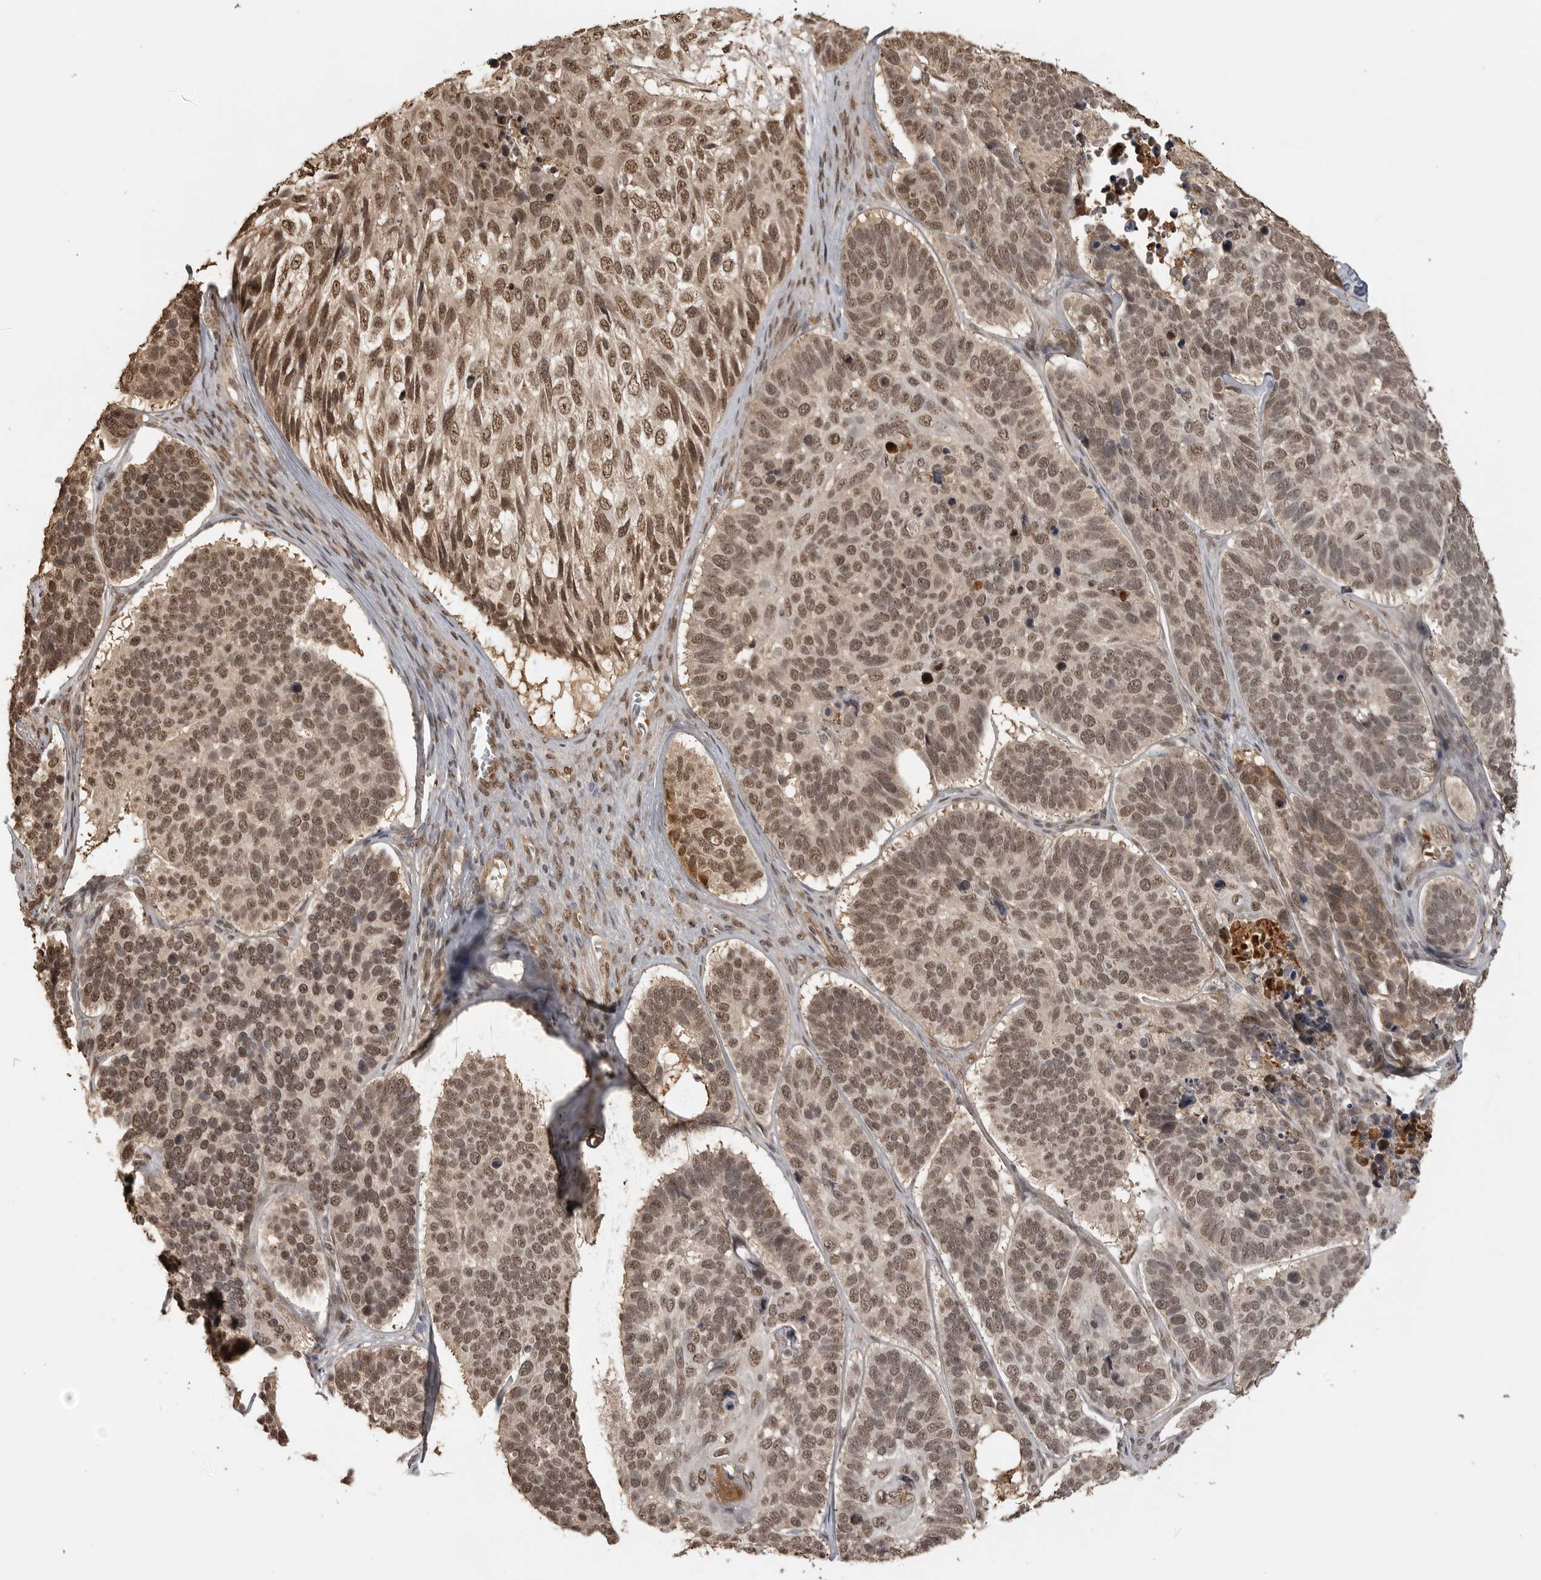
{"staining": {"intensity": "moderate", "quantity": ">75%", "location": "nuclear"}, "tissue": "skin cancer", "cell_type": "Tumor cells", "image_type": "cancer", "snomed": [{"axis": "morphology", "description": "Basal cell carcinoma"}, {"axis": "topography", "description": "Skin"}], "caption": "Human skin basal cell carcinoma stained with a protein marker displays moderate staining in tumor cells.", "gene": "CLOCK", "patient": {"sex": "male", "age": 62}}